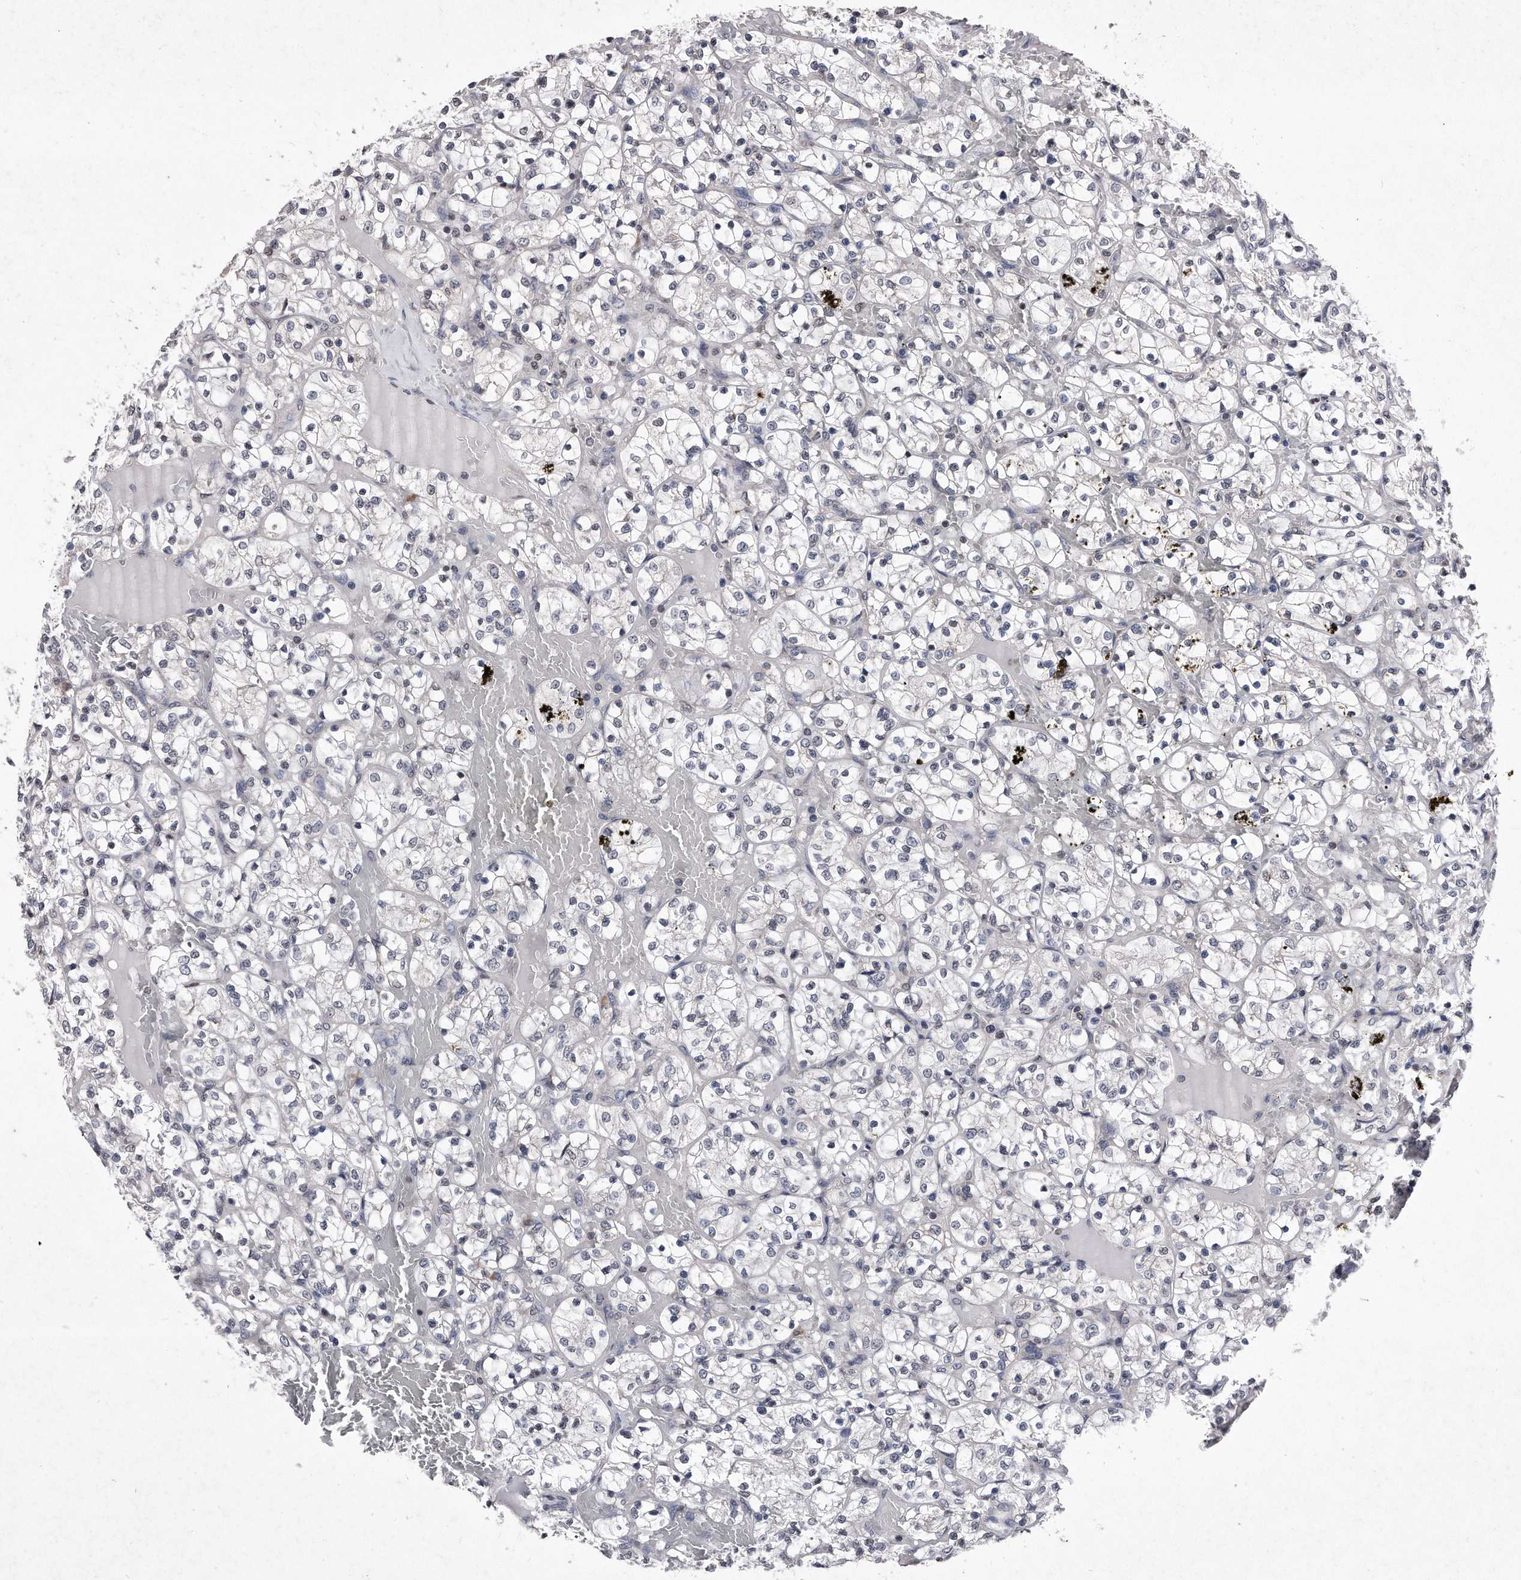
{"staining": {"intensity": "negative", "quantity": "none", "location": "none"}, "tissue": "renal cancer", "cell_type": "Tumor cells", "image_type": "cancer", "snomed": [{"axis": "morphology", "description": "Adenocarcinoma, NOS"}, {"axis": "topography", "description": "Kidney"}], "caption": "There is no significant expression in tumor cells of renal cancer.", "gene": "DAB1", "patient": {"sex": "female", "age": 69}}